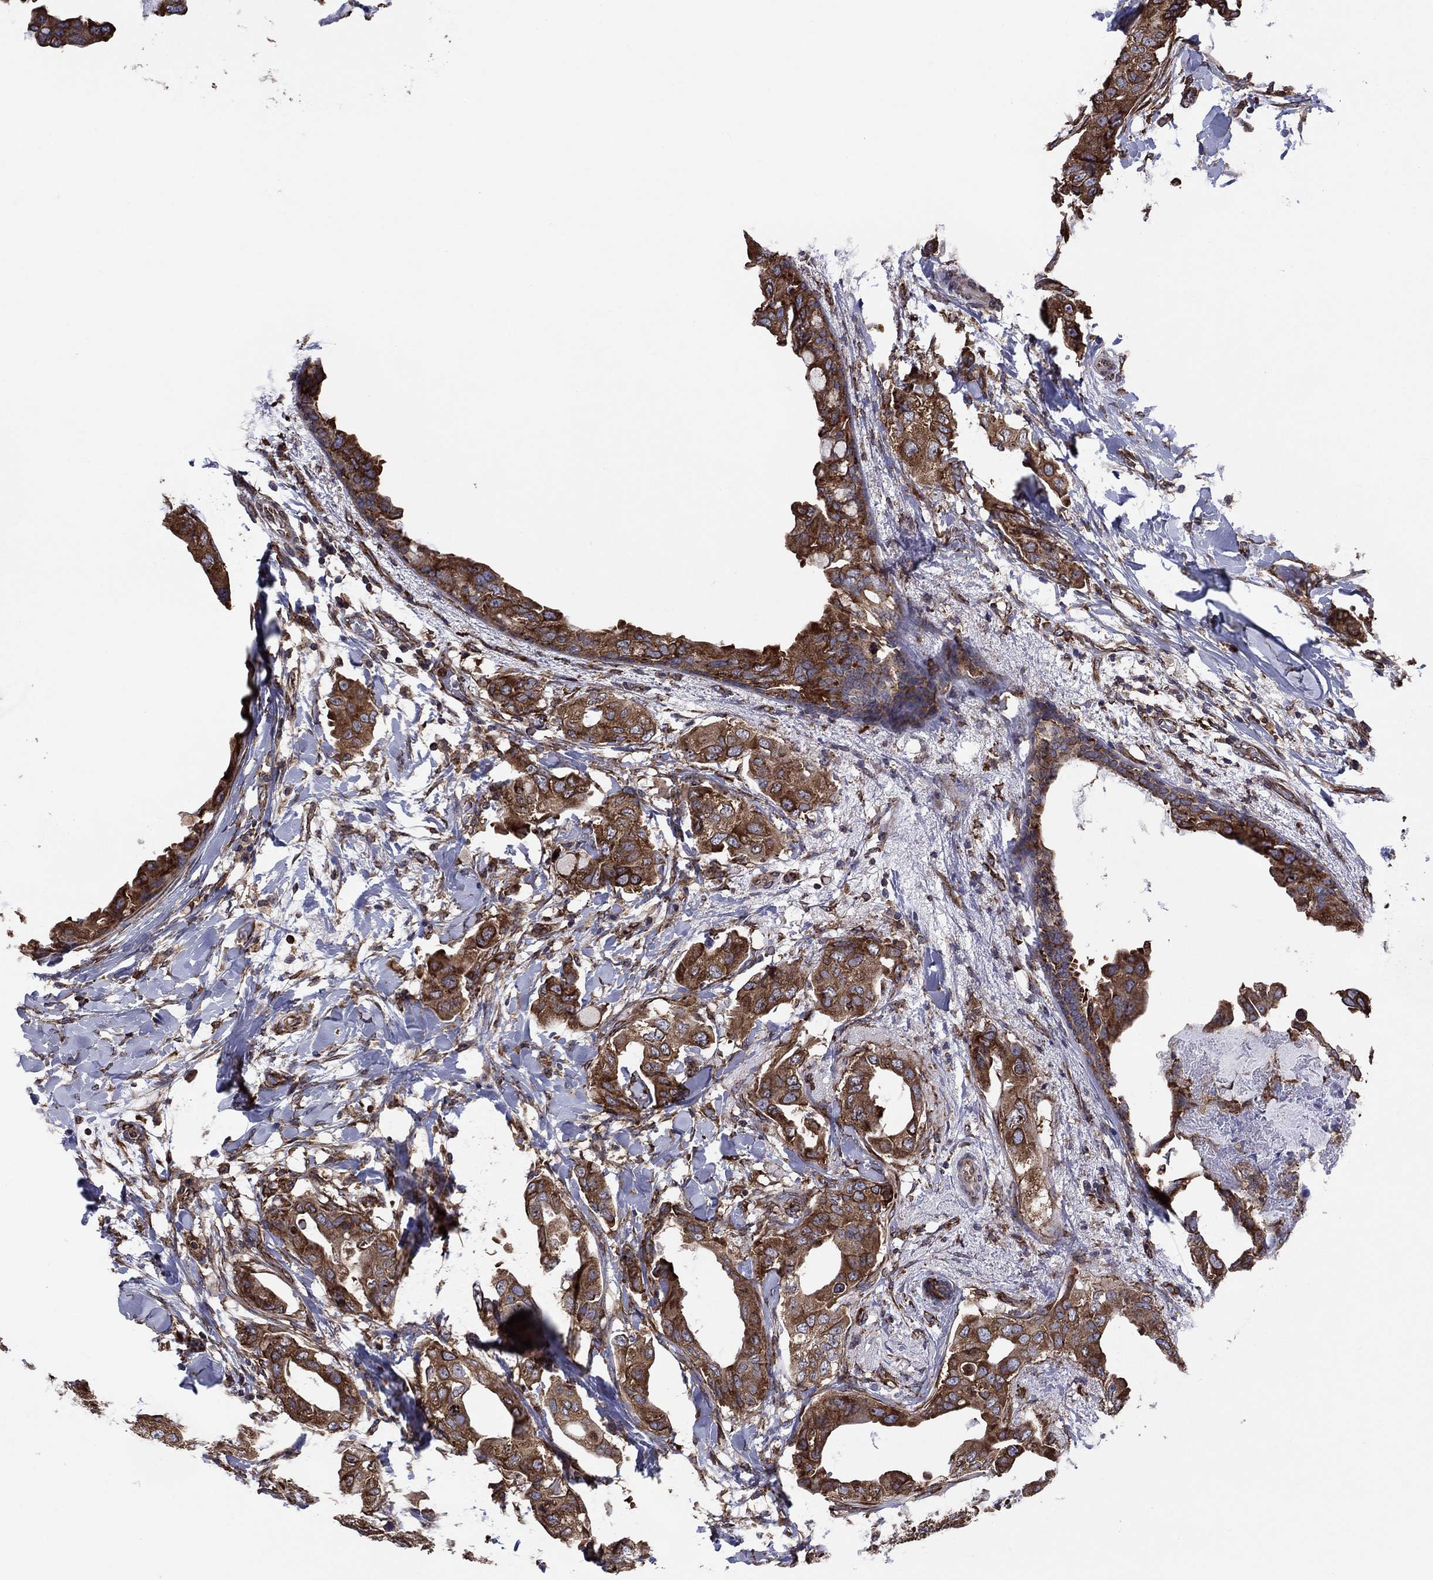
{"staining": {"intensity": "strong", "quantity": ">75%", "location": "cytoplasmic/membranous"}, "tissue": "breast cancer", "cell_type": "Tumor cells", "image_type": "cancer", "snomed": [{"axis": "morphology", "description": "Normal tissue, NOS"}, {"axis": "morphology", "description": "Duct carcinoma"}, {"axis": "topography", "description": "Breast"}], "caption": "Protein staining by immunohistochemistry exhibits strong cytoplasmic/membranous staining in approximately >75% of tumor cells in breast cancer (infiltrating ductal carcinoma).", "gene": "YBX1", "patient": {"sex": "female", "age": 40}}